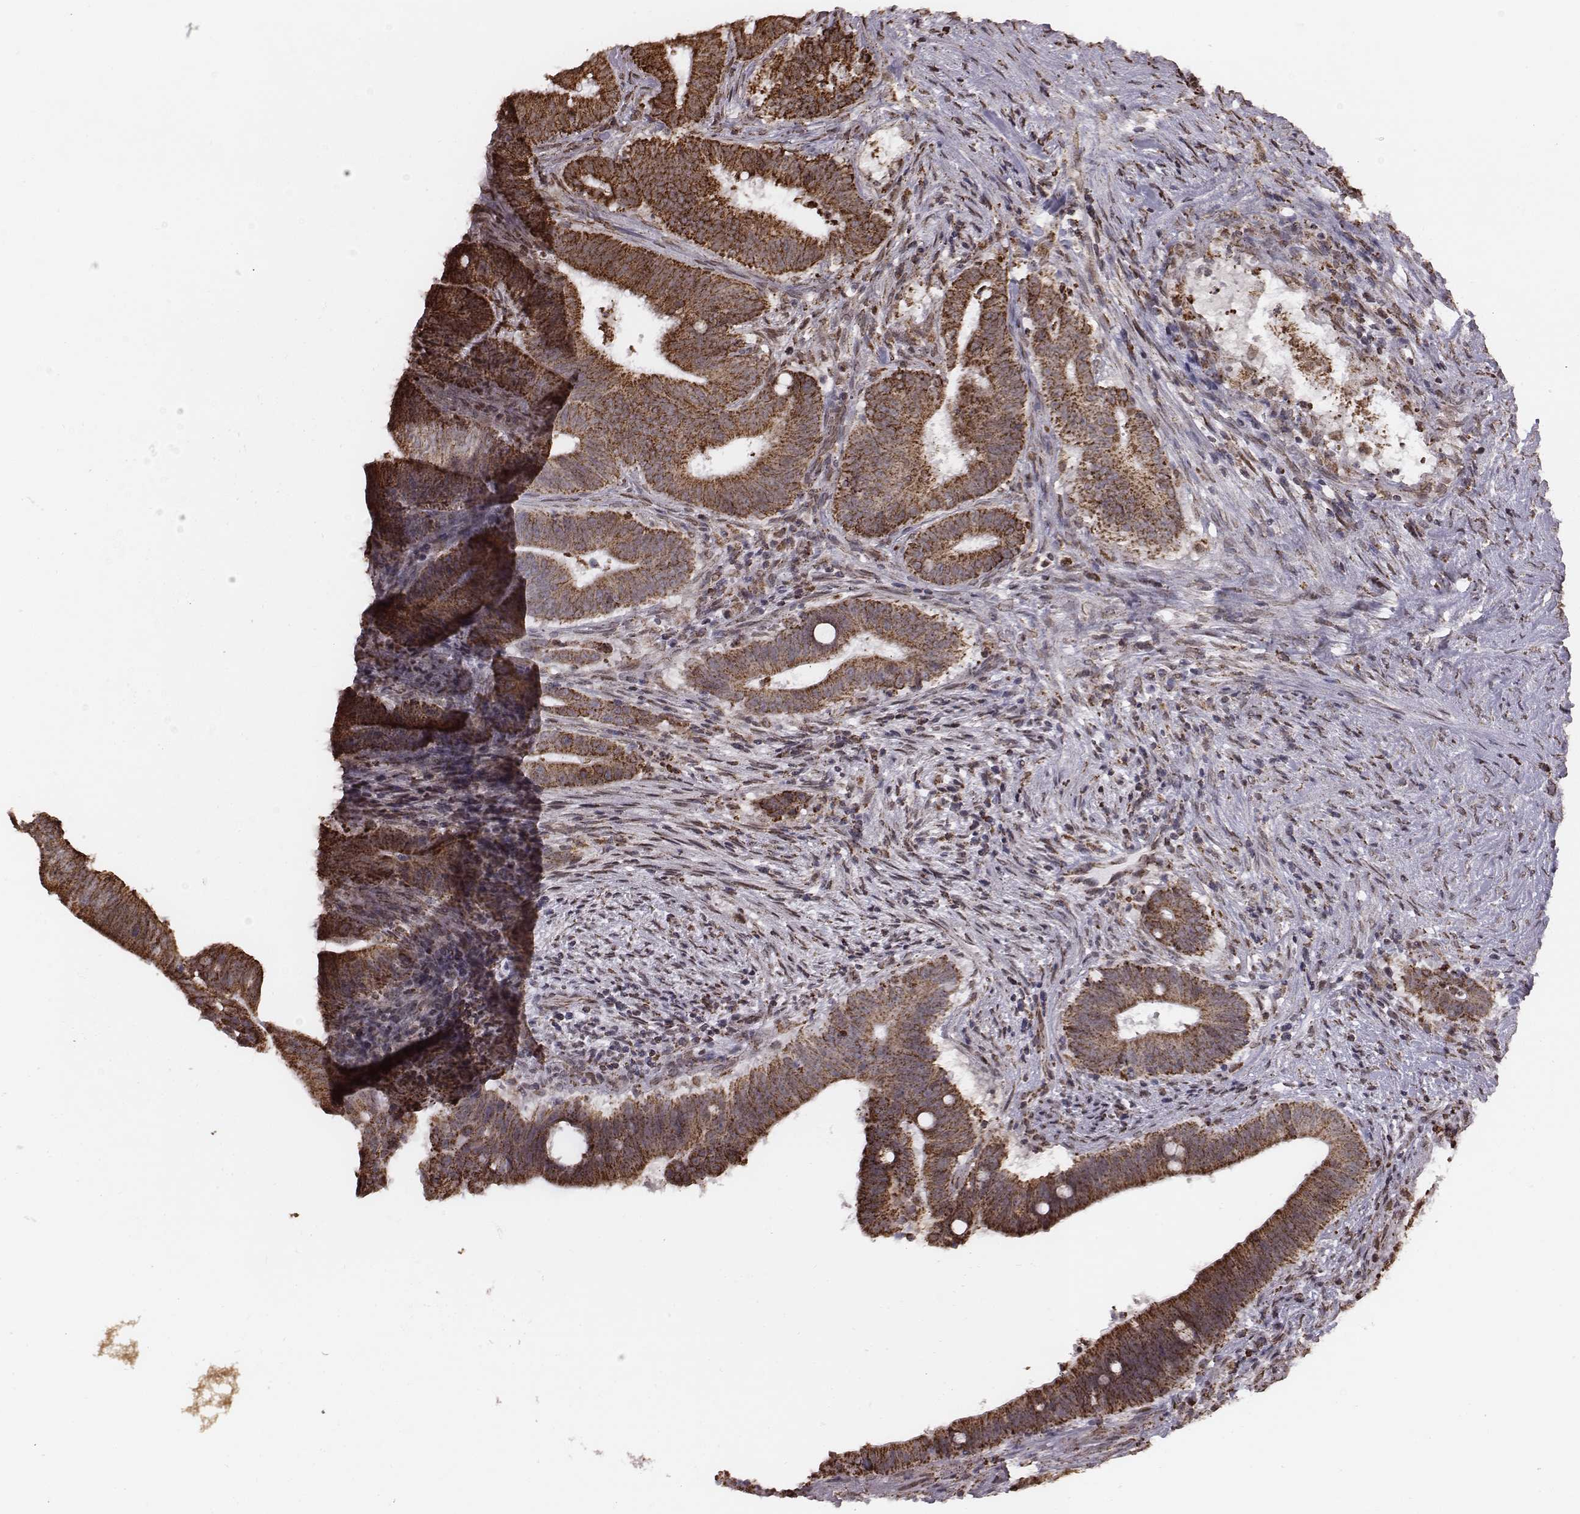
{"staining": {"intensity": "strong", "quantity": "25%-75%", "location": "cytoplasmic/membranous"}, "tissue": "colorectal cancer", "cell_type": "Tumor cells", "image_type": "cancer", "snomed": [{"axis": "morphology", "description": "Adenocarcinoma, NOS"}, {"axis": "topography", "description": "Colon"}], "caption": "Protein expression by IHC demonstrates strong cytoplasmic/membranous positivity in approximately 25%-75% of tumor cells in colorectal adenocarcinoma.", "gene": "ACOT2", "patient": {"sex": "female", "age": 43}}